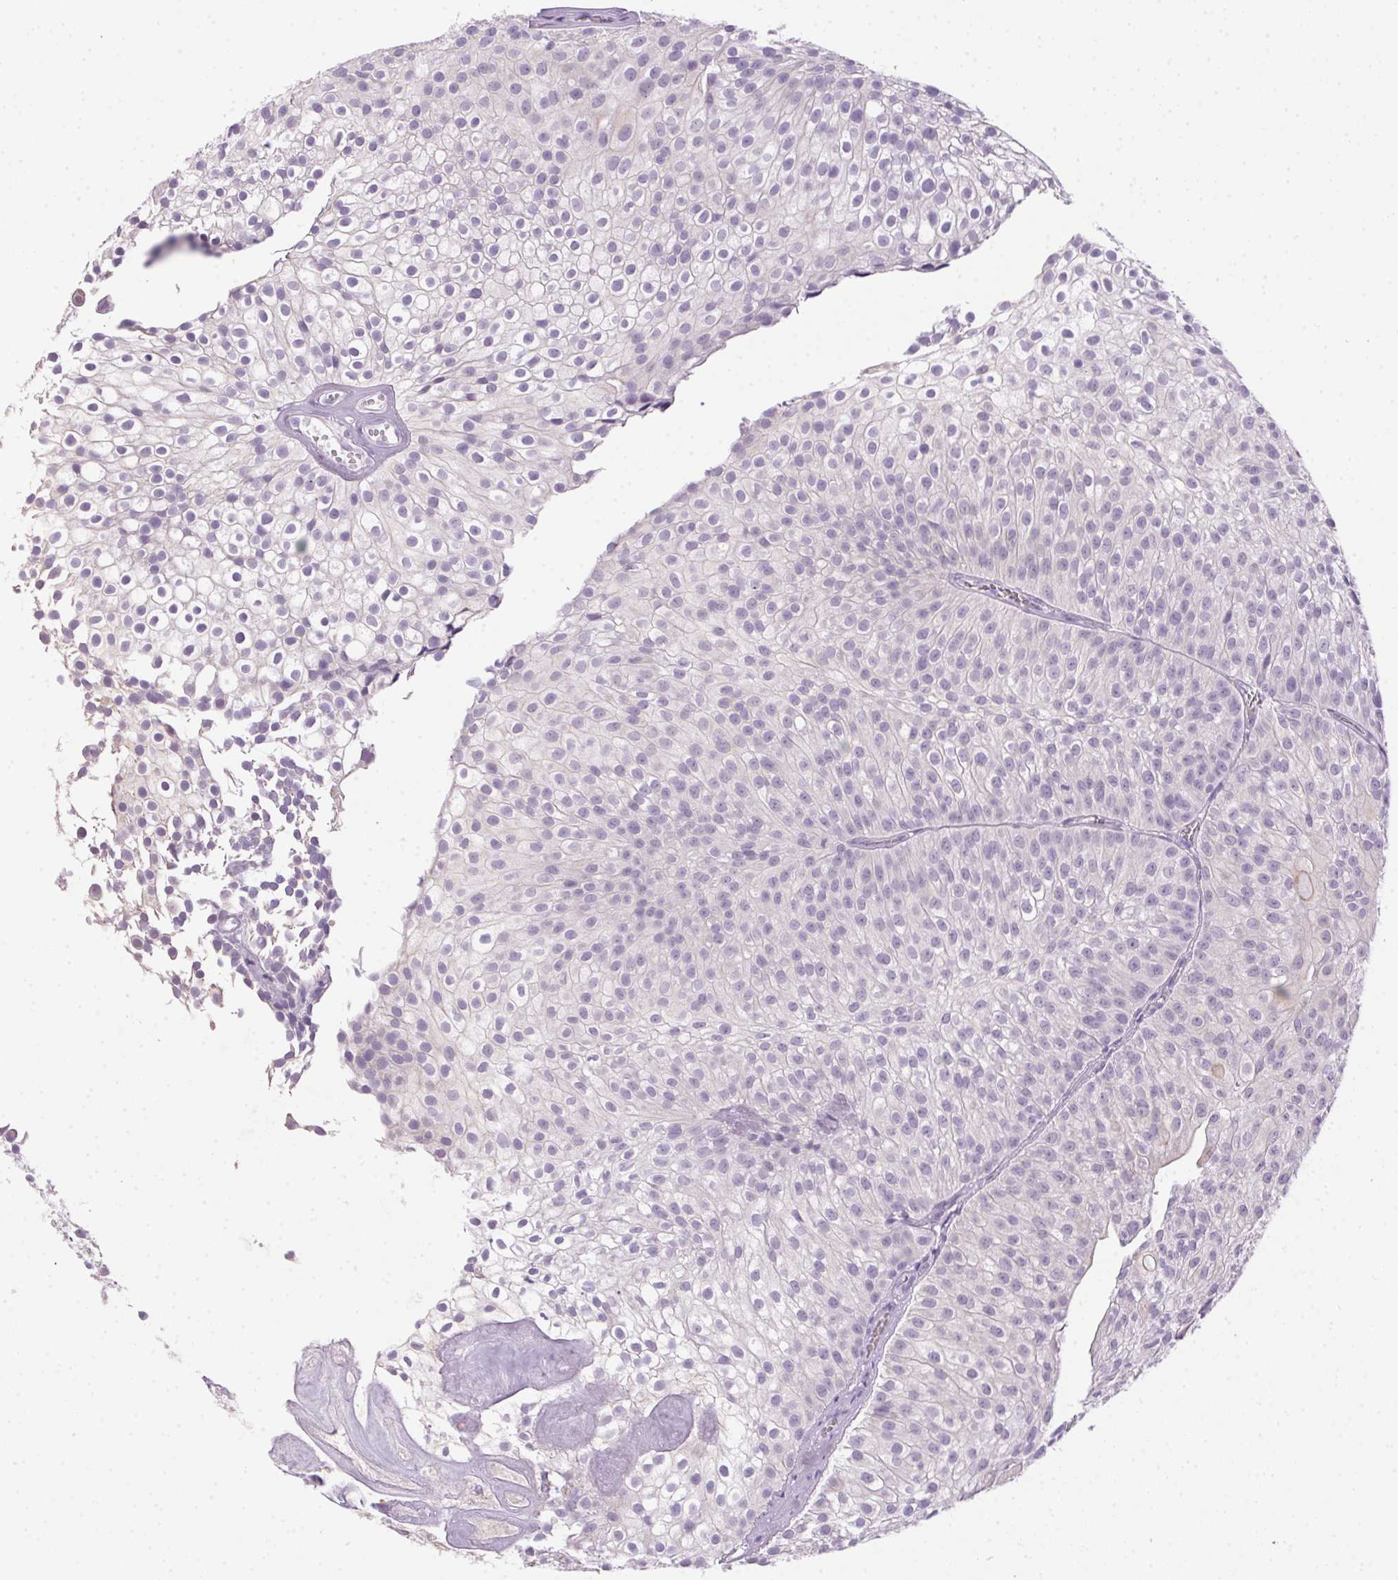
{"staining": {"intensity": "negative", "quantity": "none", "location": "none"}, "tissue": "urothelial cancer", "cell_type": "Tumor cells", "image_type": "cancer", "snomed": [{"axis": "morphology", "description": "Urothelial carcinoma, Low grade"}, {"axis": "topography", "description": "Urinary bladder"}], "caption": "DAB immunohistochemical staining of urothelial cancer displays no significant staining in tumor cells.", "gene": "POPDC2", "patient": {"sex": "male", "age": 70}}